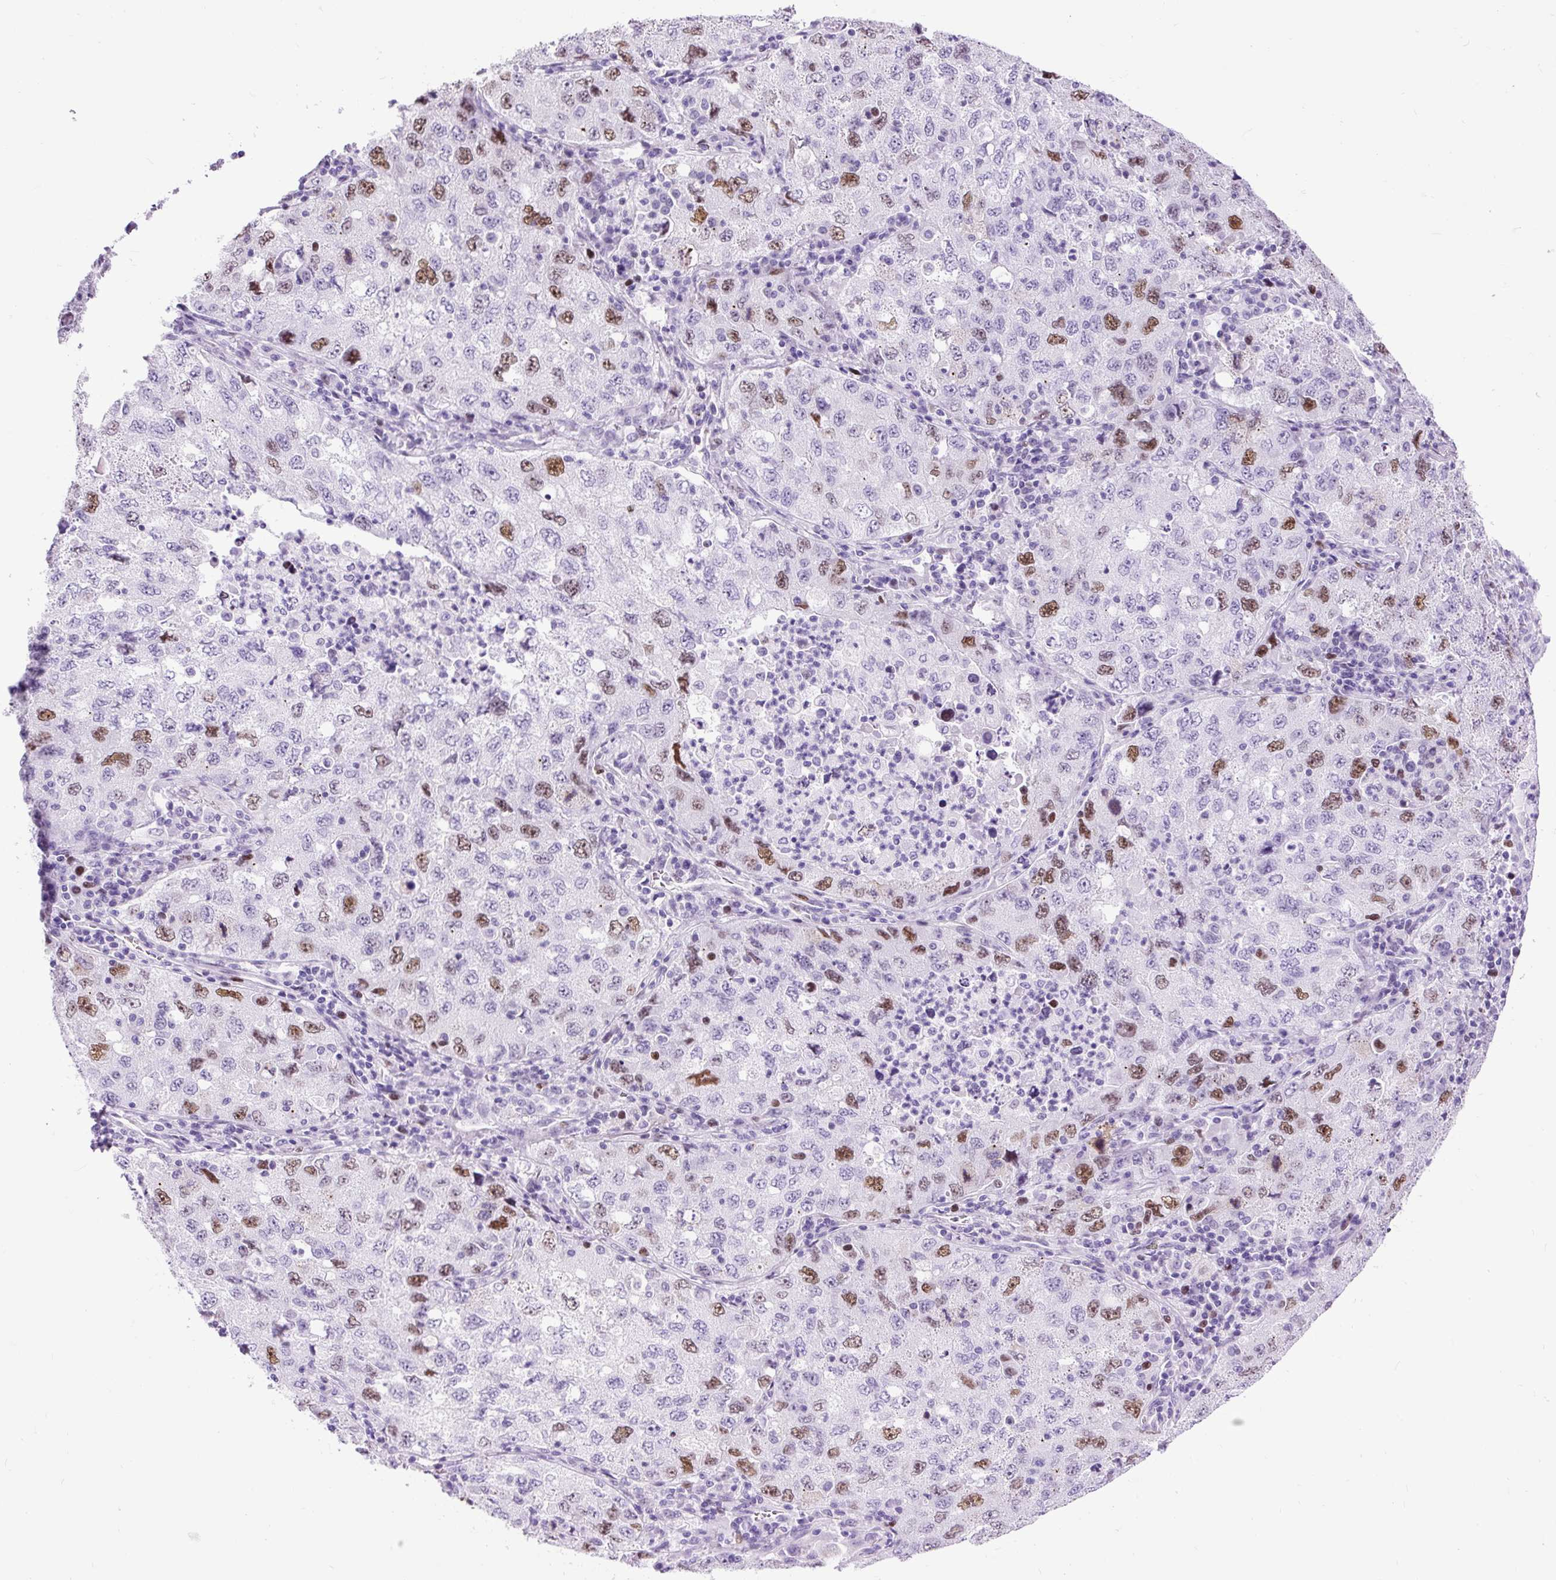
{"staining": {"intensity": "moderate", "quantity": "<25%", "location": "nuclear"}, "tissue": "lung cancer", "cell_type": "Tumor cells", "image_type": "cancer", "snomed": [{"axis": "morphology", "description": "Adenocarcinoma, NOS"}, {"axis": "topography", "description": "Lung"}], "caption": "Brown immunohistochemical staining in adenocarcinoma (lung) exhibits moderate nuclear staining in approximately <25% of tumor cells.", "gene": "RACGAP1", "patient": {"sex": "female", "age": 57}}